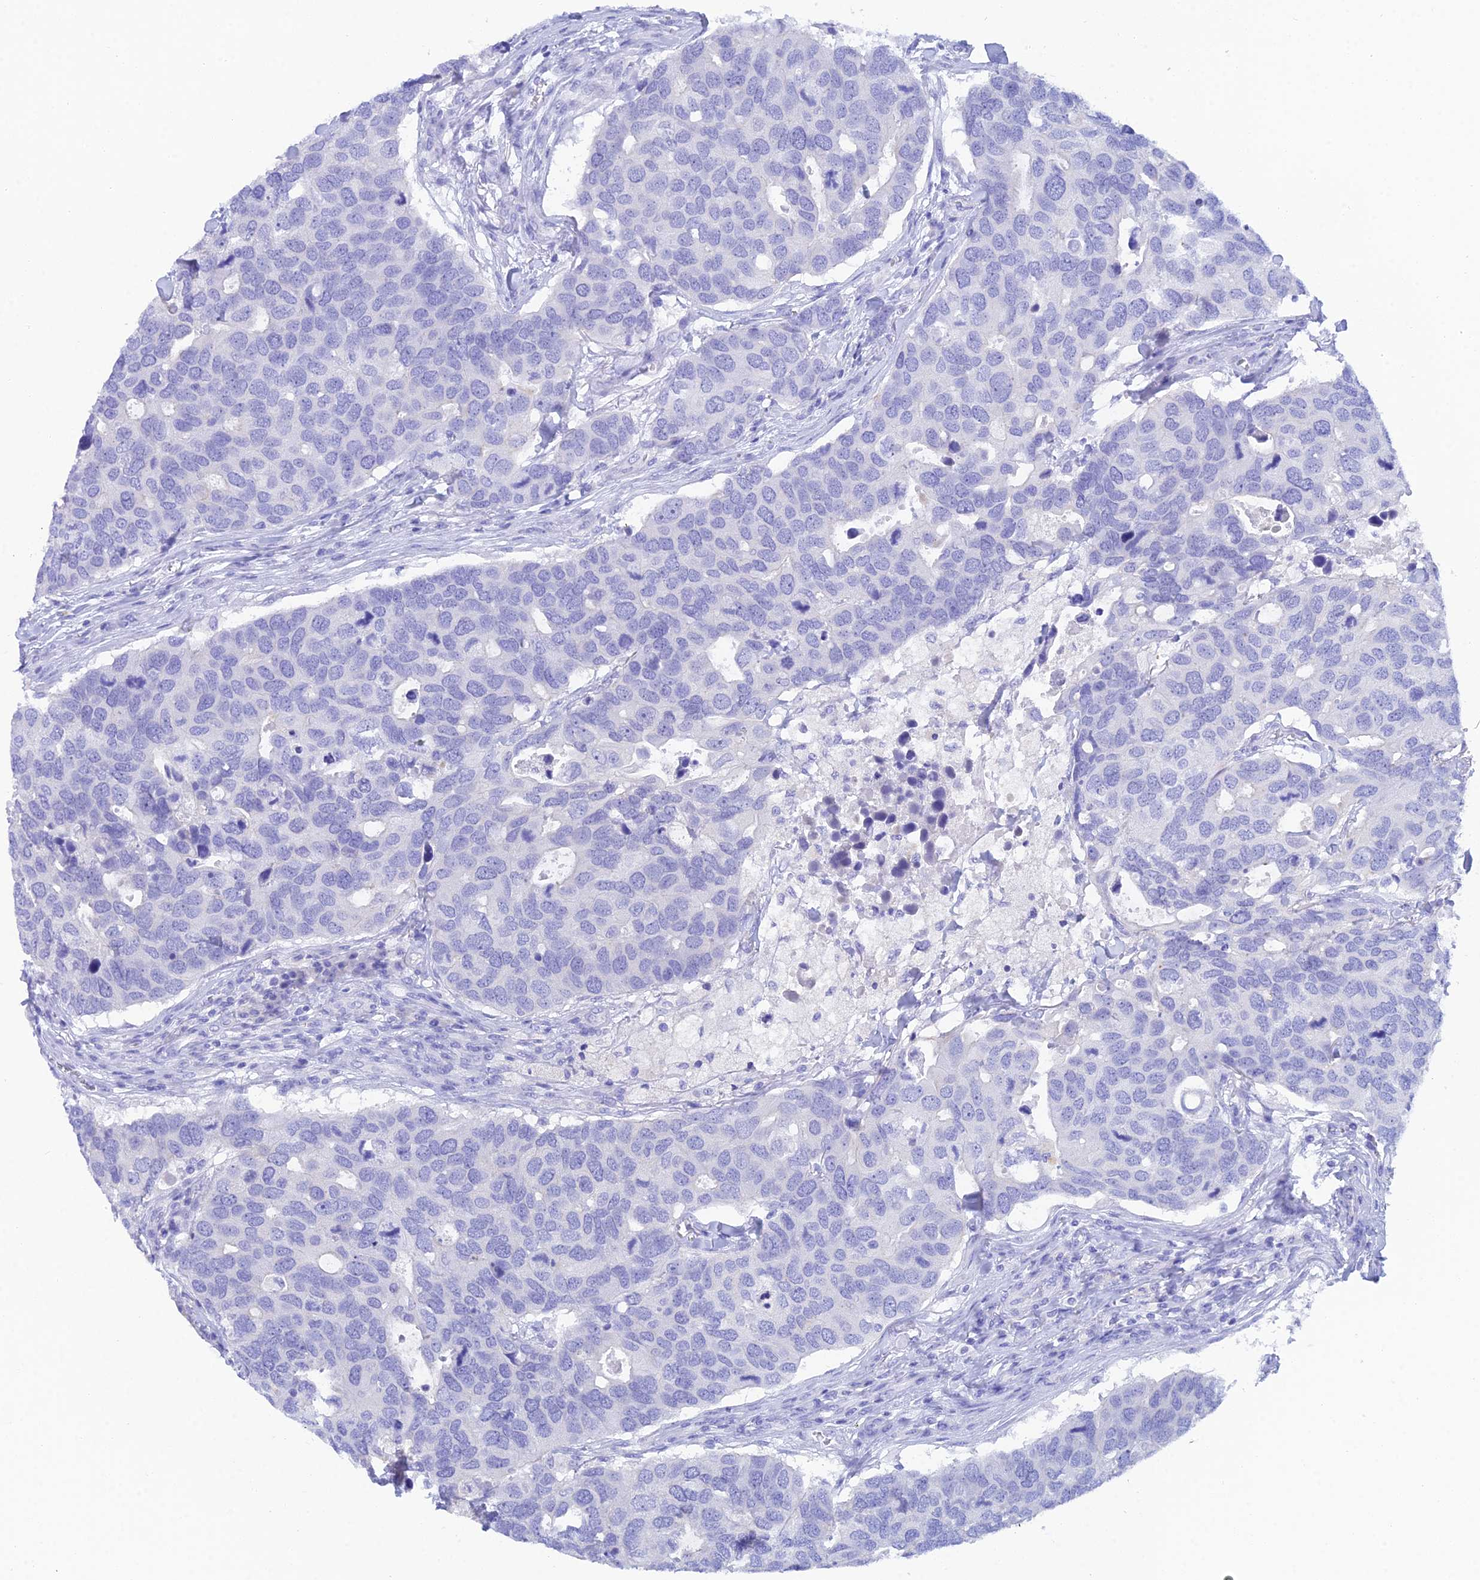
{"staining": {"intensity": "negative", "quantity": "none", "location": "none"}, "tissue": "breast cancer", "cell_type": "Tumor cells", "image_type": "cancer", "snomed": [{"axis": "morphology", "description": "Duct carcinoma"}, {"axis": "topography", "description": "Breast"}], "caption": "High power microscopy photomicrograph of an immunohistochemistry (IHC) micrograph of breast invasive ductal carcinoma, revealing no significant expression in tumor cells.", "gene": "REG1A", "patient": {"sex": "female", "age": 83}}